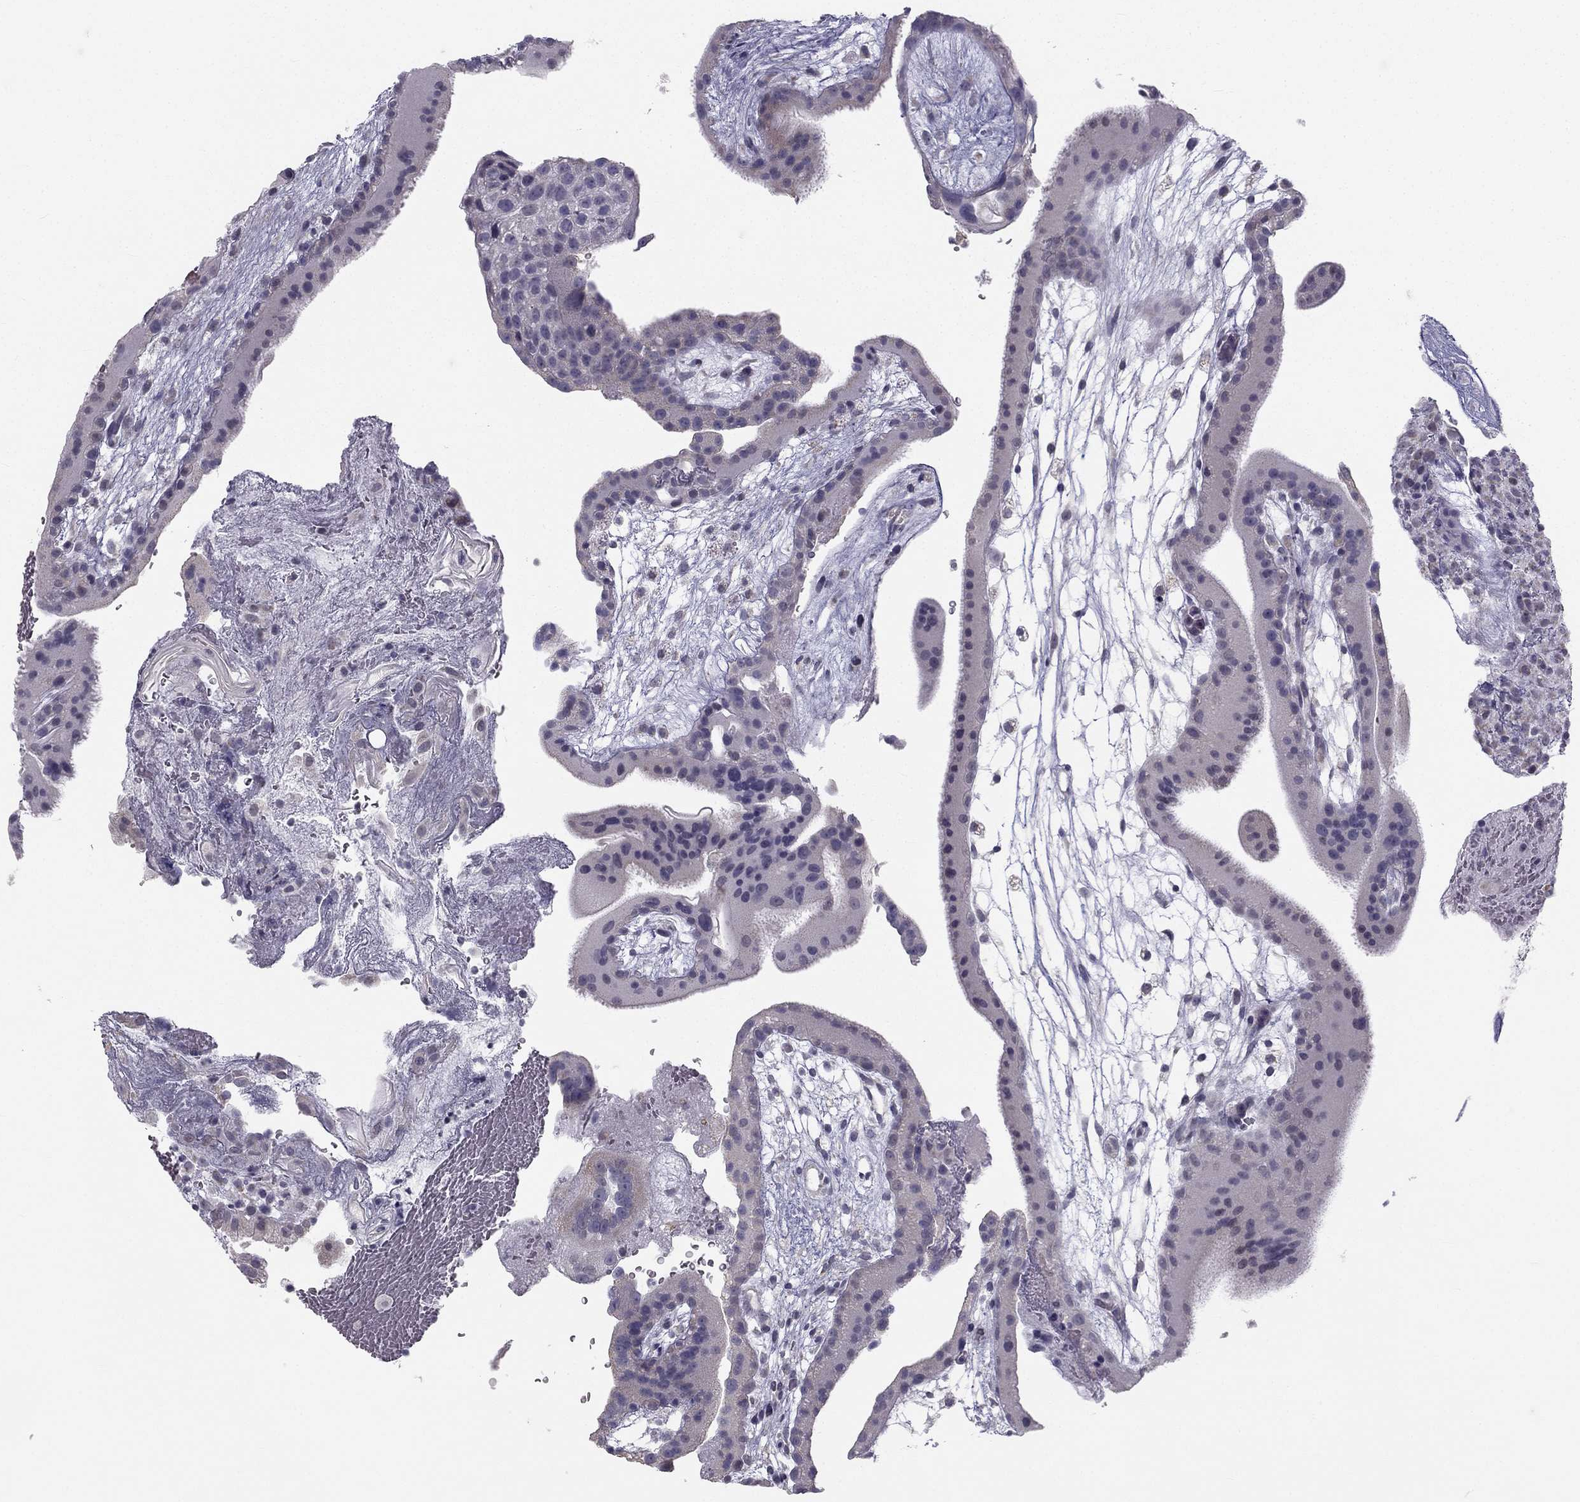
{"staining": {"intensity": "weak", "quantity": "<25%", "location": "cytoplasmic/membranous"}, "tissue": "placenta", "cell_type": "Decidual cells", "image_type": "normal", "snomed": [{"axis": "morphology", "description": "Normal tissue, NOS"}, {"axis": "topography", "description": "Placenta"}], "caption": "Human placenta stained for a protein using IHC displays no positivity in decidual cells.", "gene": "C5orf49", "patient": {"sex": "female", "age": 19}}